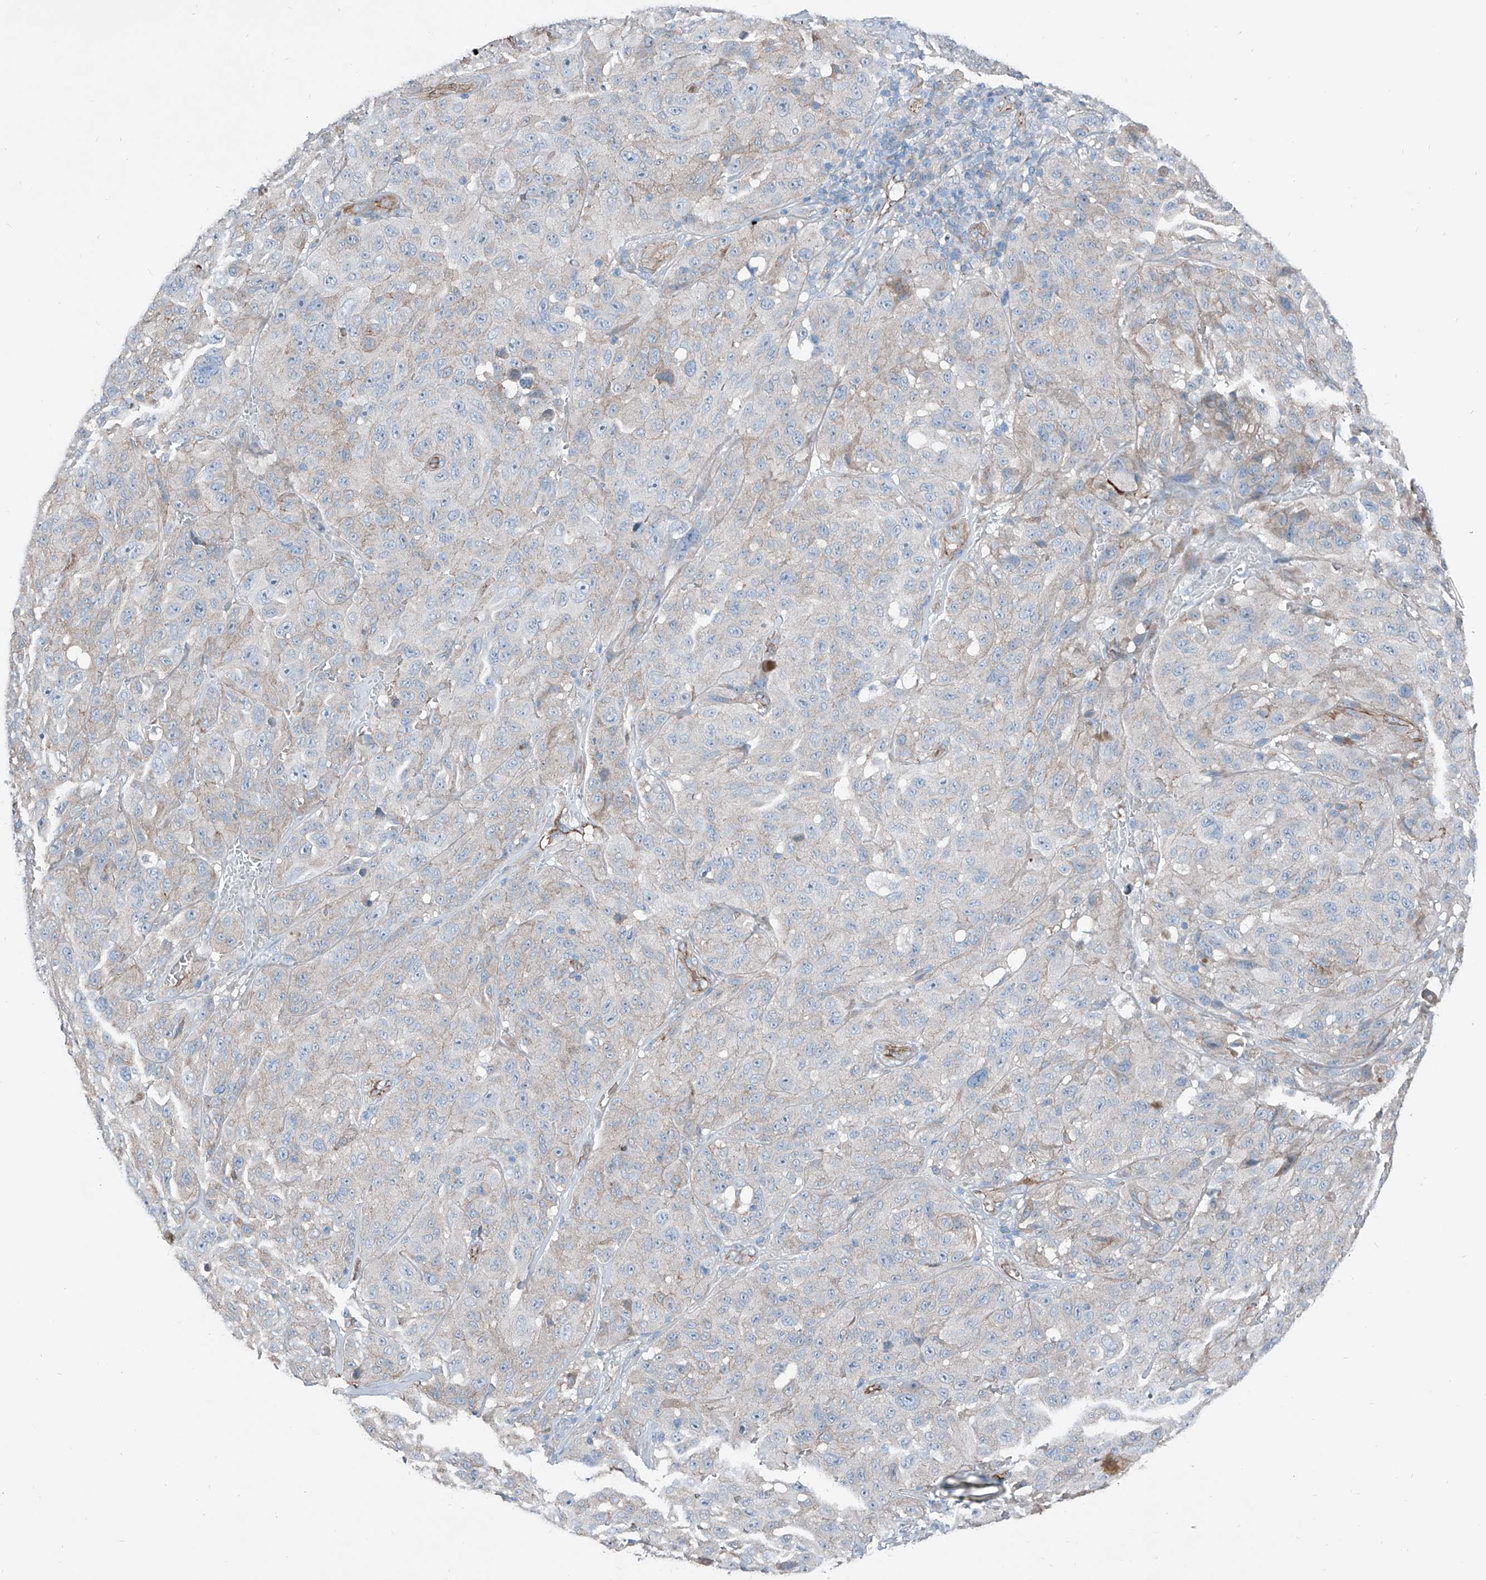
{"staining": {"intensity": "negative", "quantity": "none", "location": "none"}, "tissue": "melanoma", "cell_type": "Tumor cells", "image_type": "cancer", "snomed": [{"axis": "morphology", "description": "Malignant melanoma, NOS"}, {"axis": "topography", "description": "Skin"}], "caption": "Malignant melanoma was stained to show a protein in brown. There is no significant expression in tumor cells. (DAB IHC visualized using brightfield microscopy, high magnification).", "gene": "THEMIS2", "patient": {"sex": "male", "age": 66}}